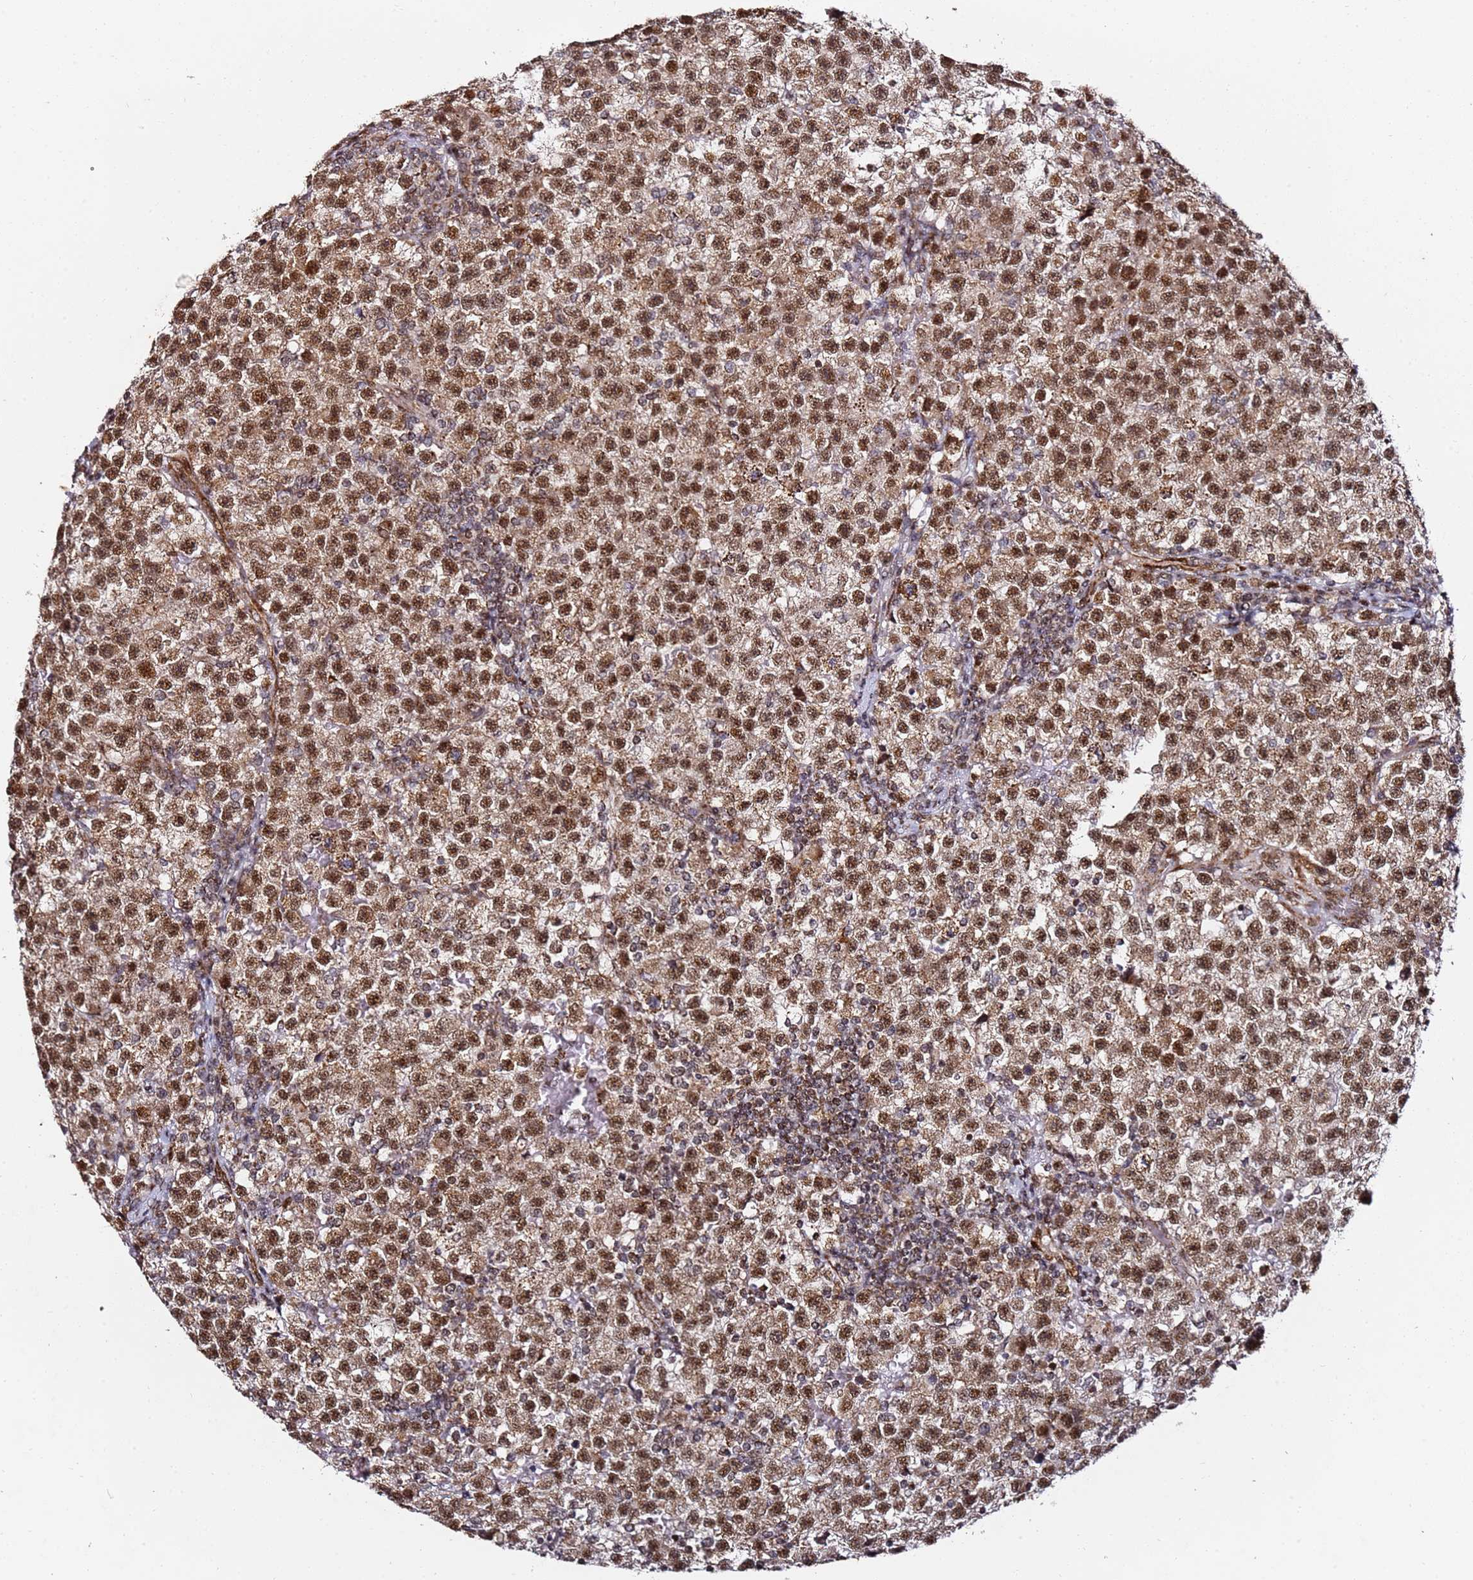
{"staining": {"intensity": "moderate", "quantity": ">75%", "location": "cytoplasmic/membranous,nuclear"}, "tissue": "testis cancer", "cell_type": "Tumor cells", "image_type": "cancer", "snomed": [{"axis": "morphology", "description": "Seminoma, NOS"}, {"axis": "topography", "description": "Testis"}], "caption": "Moderate cytoplasmic/membranous and nuclear positivity for a protein is appreciated in about >75% of tumor cells of testis cancer (seminoma) using immunohistochemistry.", "gene": "TP53AIP1", "patient": {"sex": "male", "age": 22}}